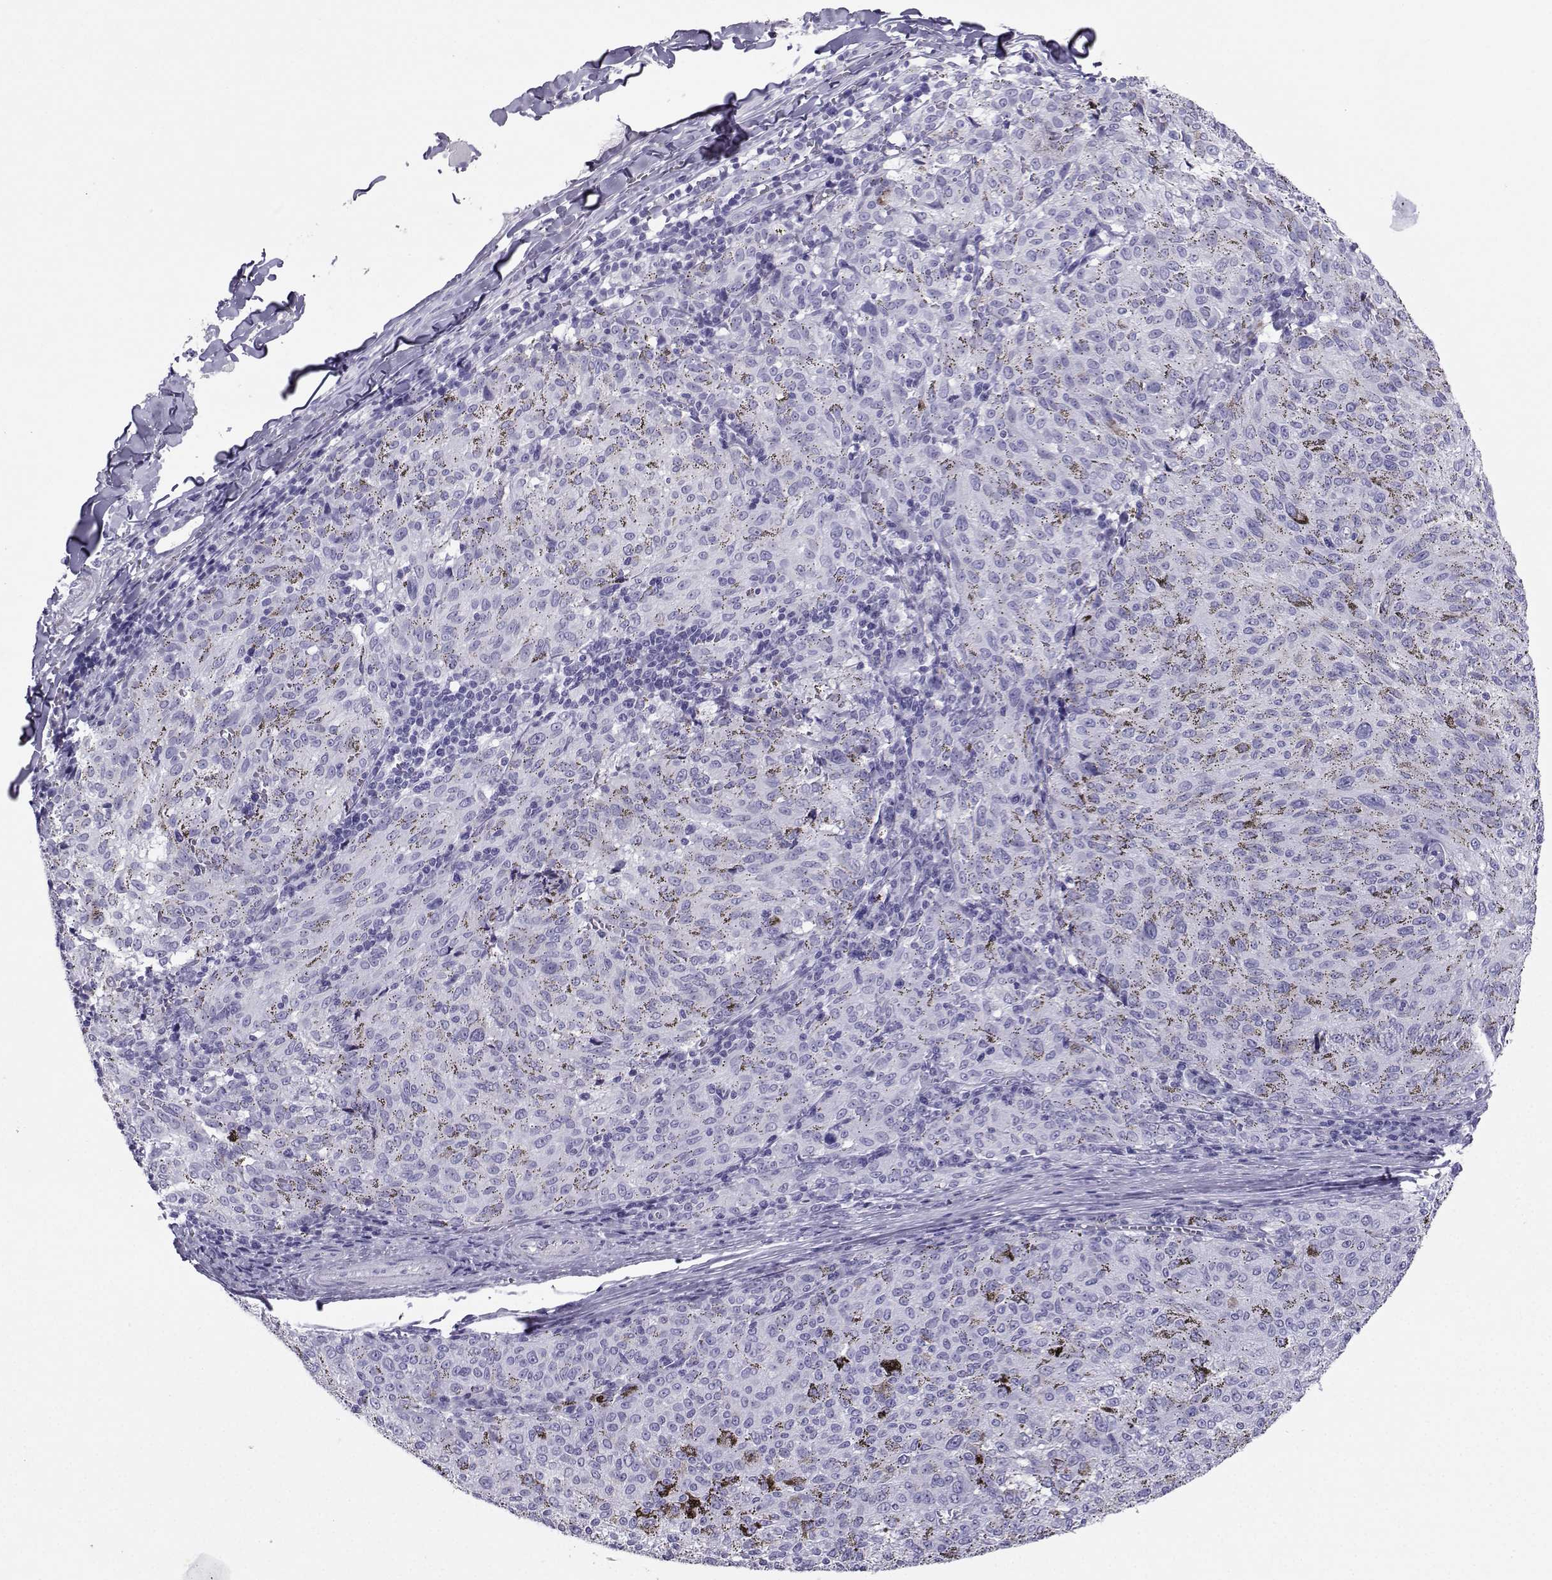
{"staining": {"intensity": "negative", "quantity": "none", "location": "none"}, "tissue": "melanoma", "cell_type": "Tumor cells", "image_type": "cancer", "snomed": [{"axis": "morphology", "description": "Malignant melanoma, NOS"}, {"axis": "topography", "description": "Skin"}], "caption": "DAB immunohistochemical staining of malignant melanoma shows no significant staining in tumor cells.", "gene": "CD109", "patient": {"sex": "female", "age": 72}}